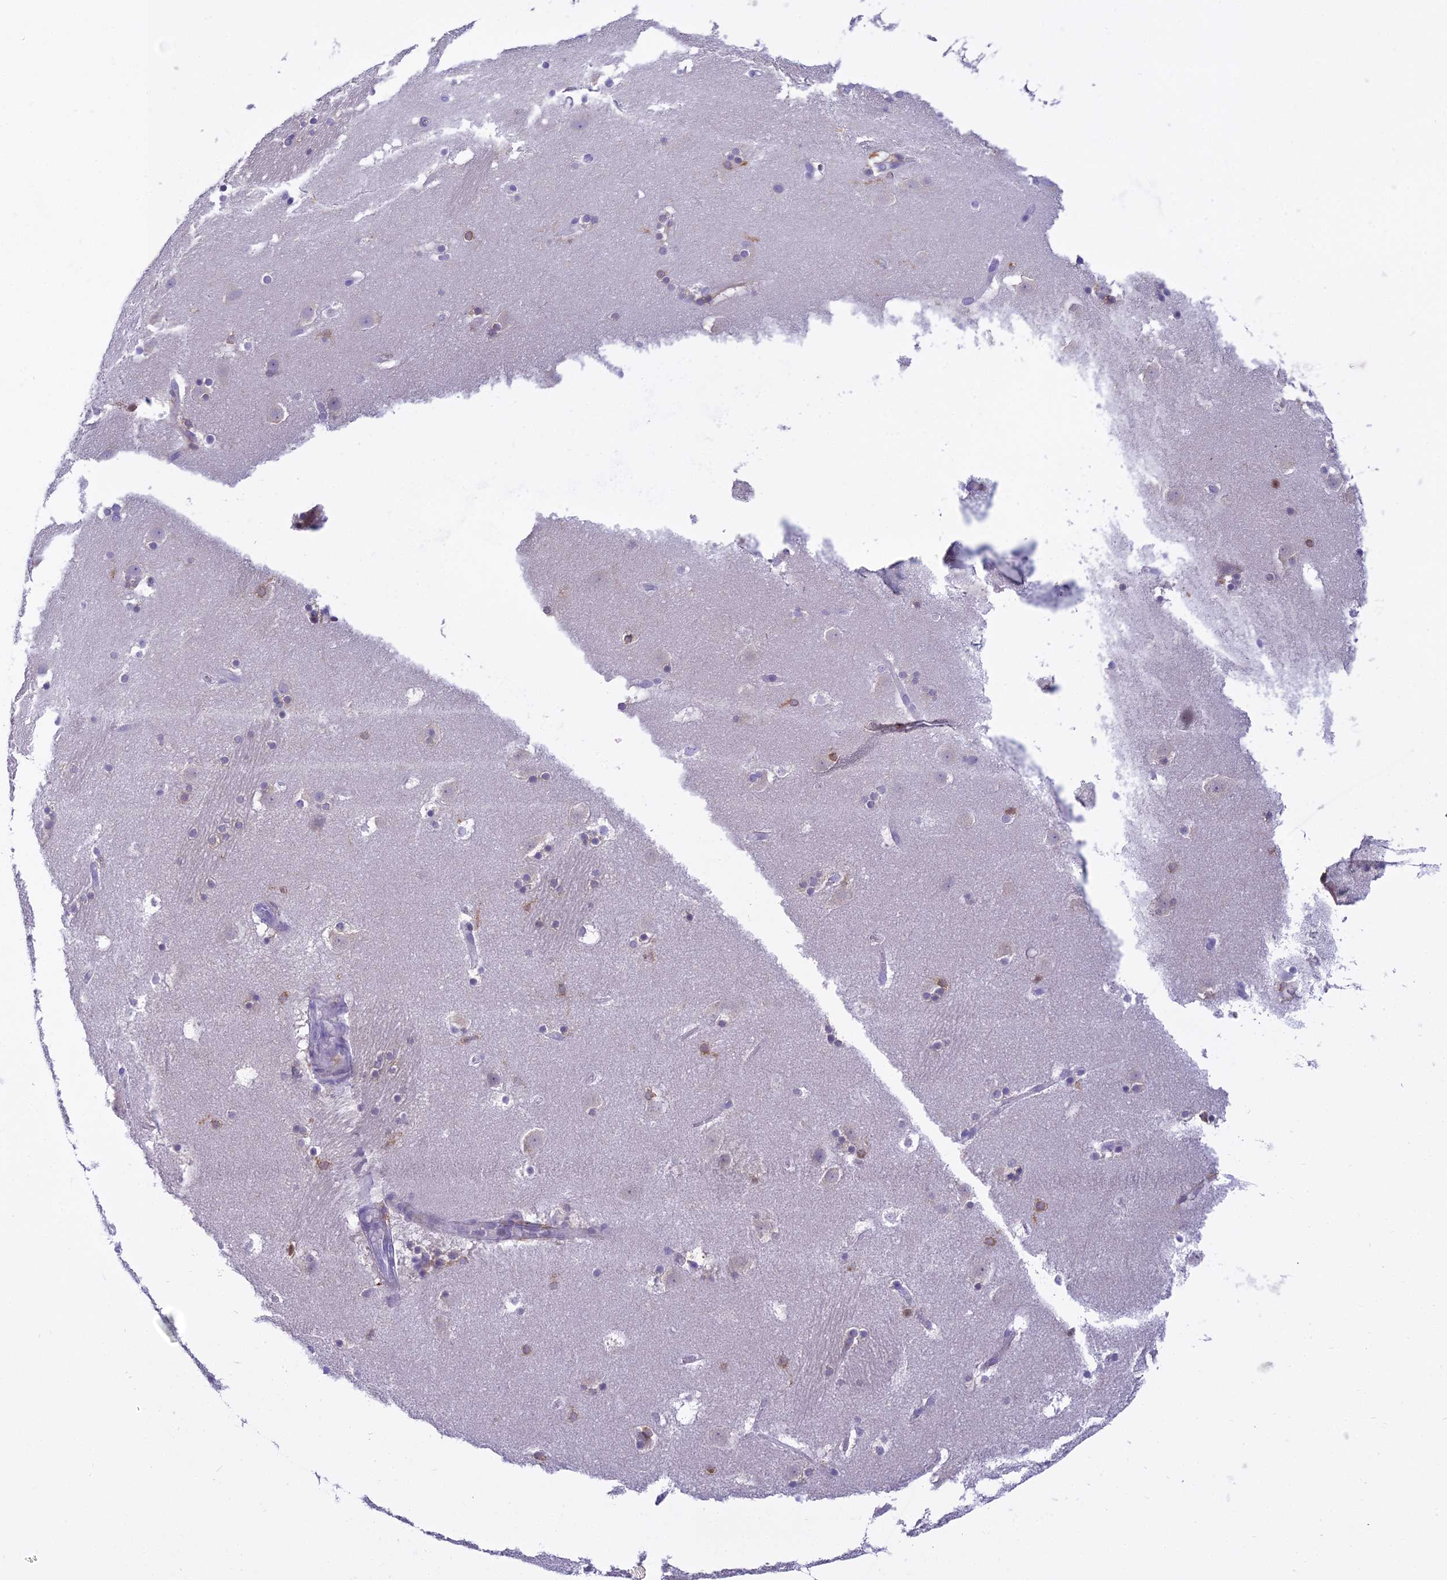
{"staining": {"intensity": "negative", "quantity": "none", "location": "none"}, "tissue": "caudate", "cell_type": "Glial cells", "image_type": "normal", "snomed": [{"axis": "morphology", "description": "Normal tissue, NOS"}, {"axis": "topography", "description": "Lateral ventricle wall"}], "caption": "There is no significant staining in glial cells of caudate. The staining is performed using DAB brown chromogen with nuclei counter-stained in using hematoxylin.", "gene": "UBE2G1", "patient": {"sex": "male", "age": 45}}